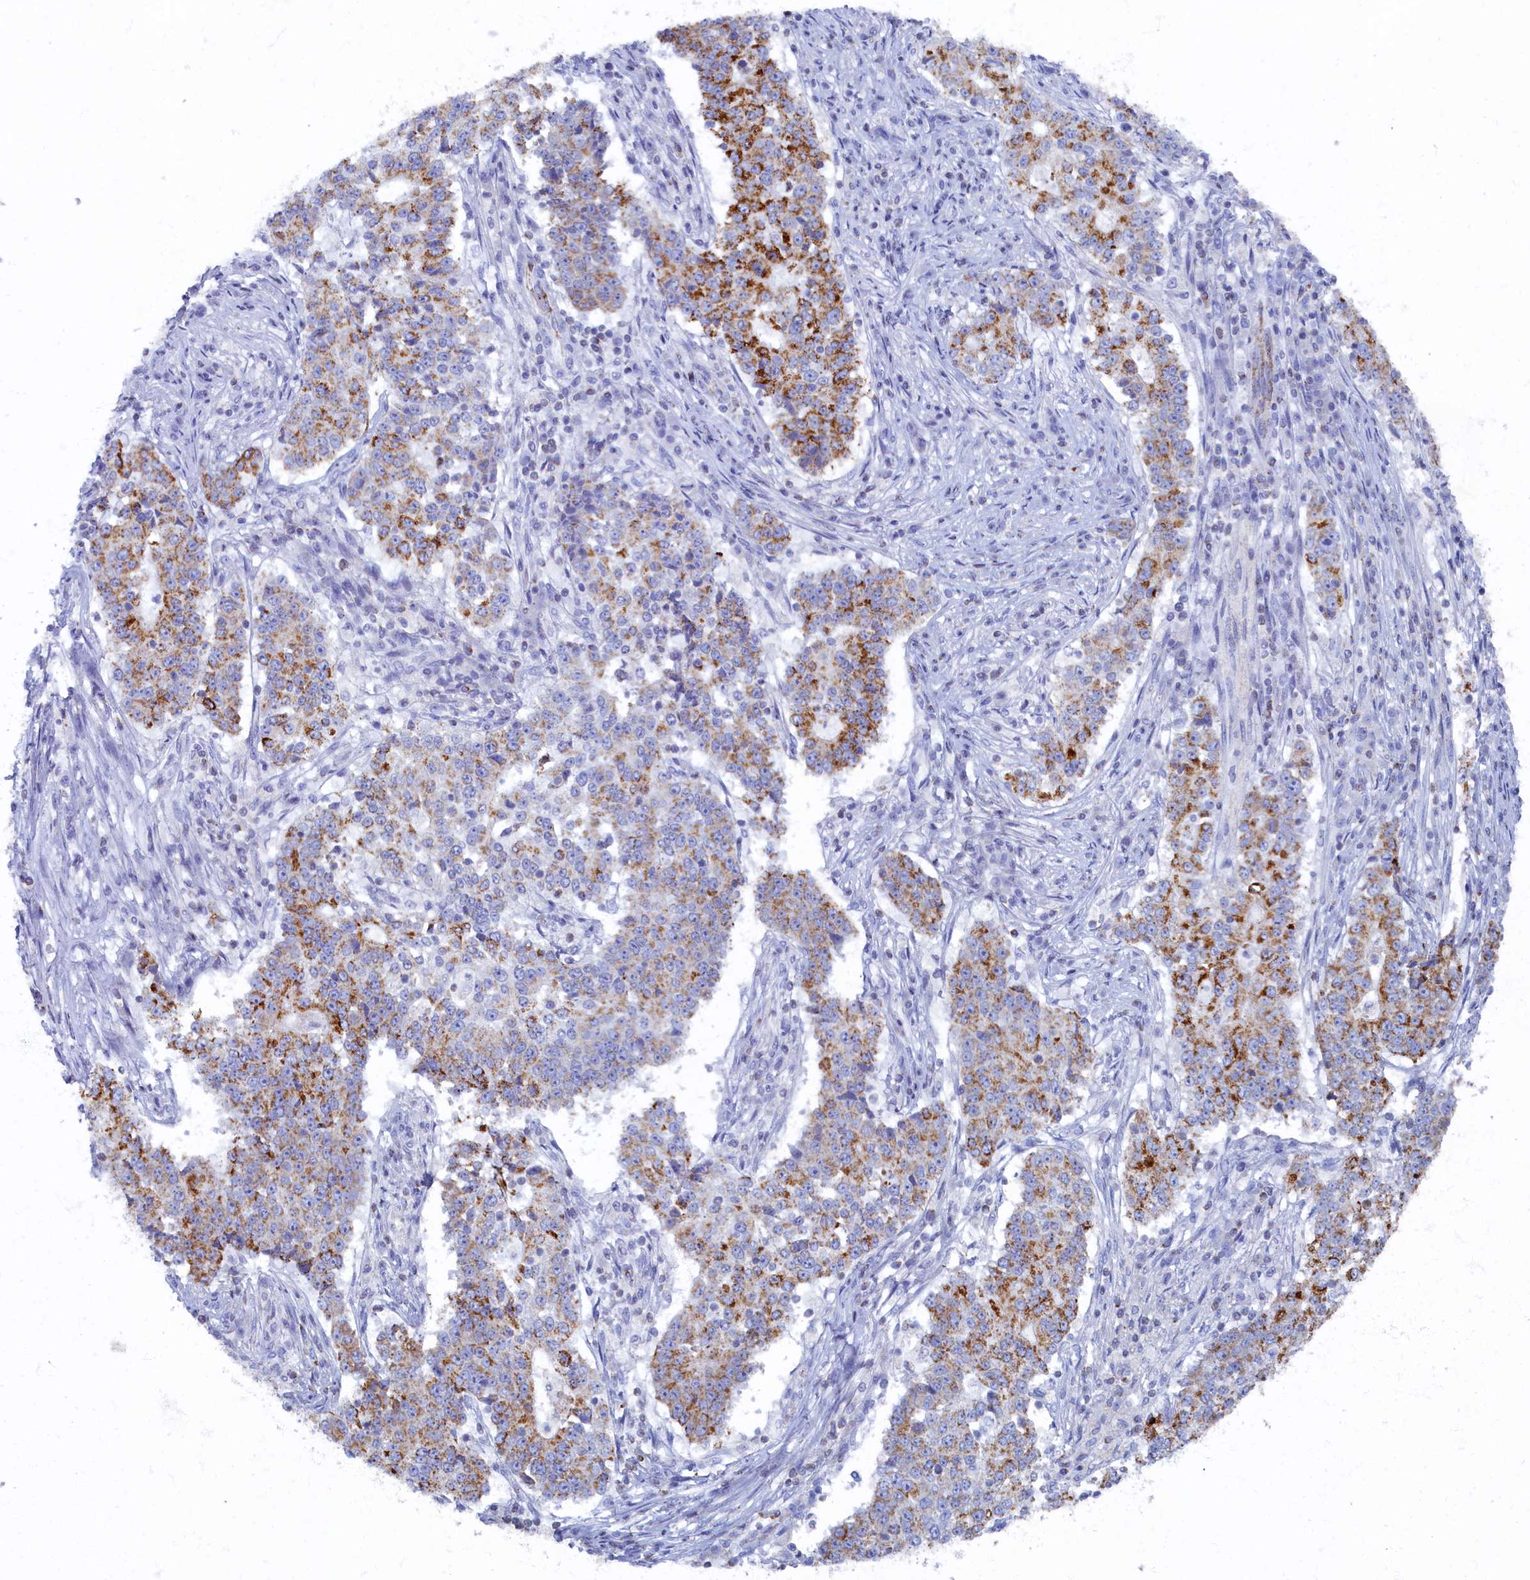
{"staining": {"intensity": "moderate", "quantity": "25%-75%", "location": "cytoplasmic/membranous"}, "tissue": "stomach cancer", "cell_type": "Tumor cells", "image_type": "cancer", "snomed": [{"axis": "morphology", "description": "Adenocarcinoma, NOS"}, {"axis": "topography", "description": "Stomach"}], "caption": "Moderate cytoplasmic/membranous expression for a protein is present in approximately 25%-75% of tumor cells of stomach adenocarcinoma using immunohistochemistry.", "gene": "OCIAD2", "patient": {"sex": "male", "age": 59}}